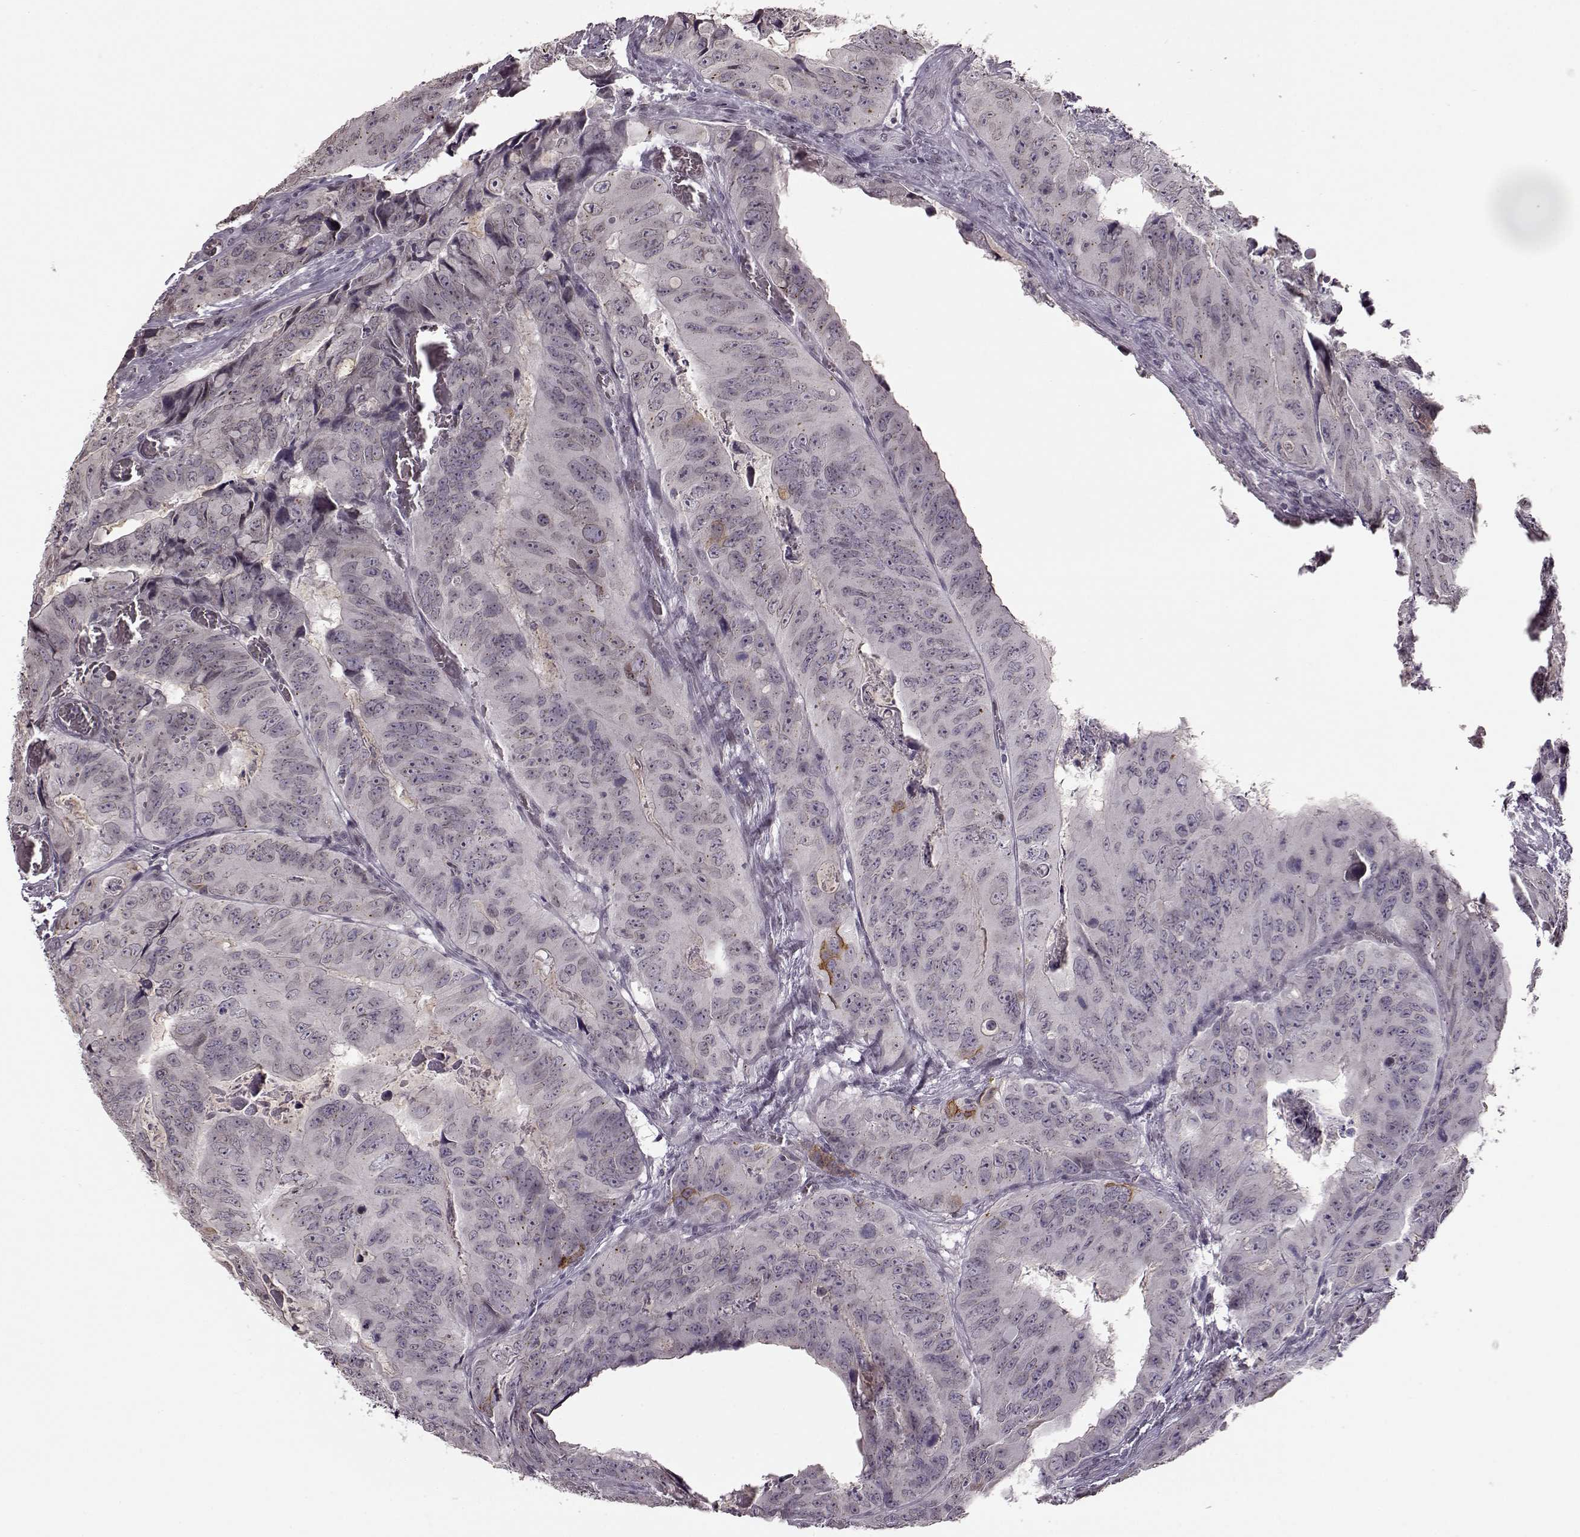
{"staining": {"intensity": "negative", "quantity": "none", "location": "none"}, "tissue": "colorectal cancer", "cell_type": "Tumor cells", "image_type": "cancer", "snomed": [{"axis": "morphology", "description": "Adenocarcinoma, NOS"}, {"axis": "topography", "description": "Colon"}], "caption": "Adenocarcinoma (colorectal) was stained to show a protein in brown. There is no significant expression in tumor cells.", "gene": "STX1B", "patient": {"sex": "male", "age": 79}}